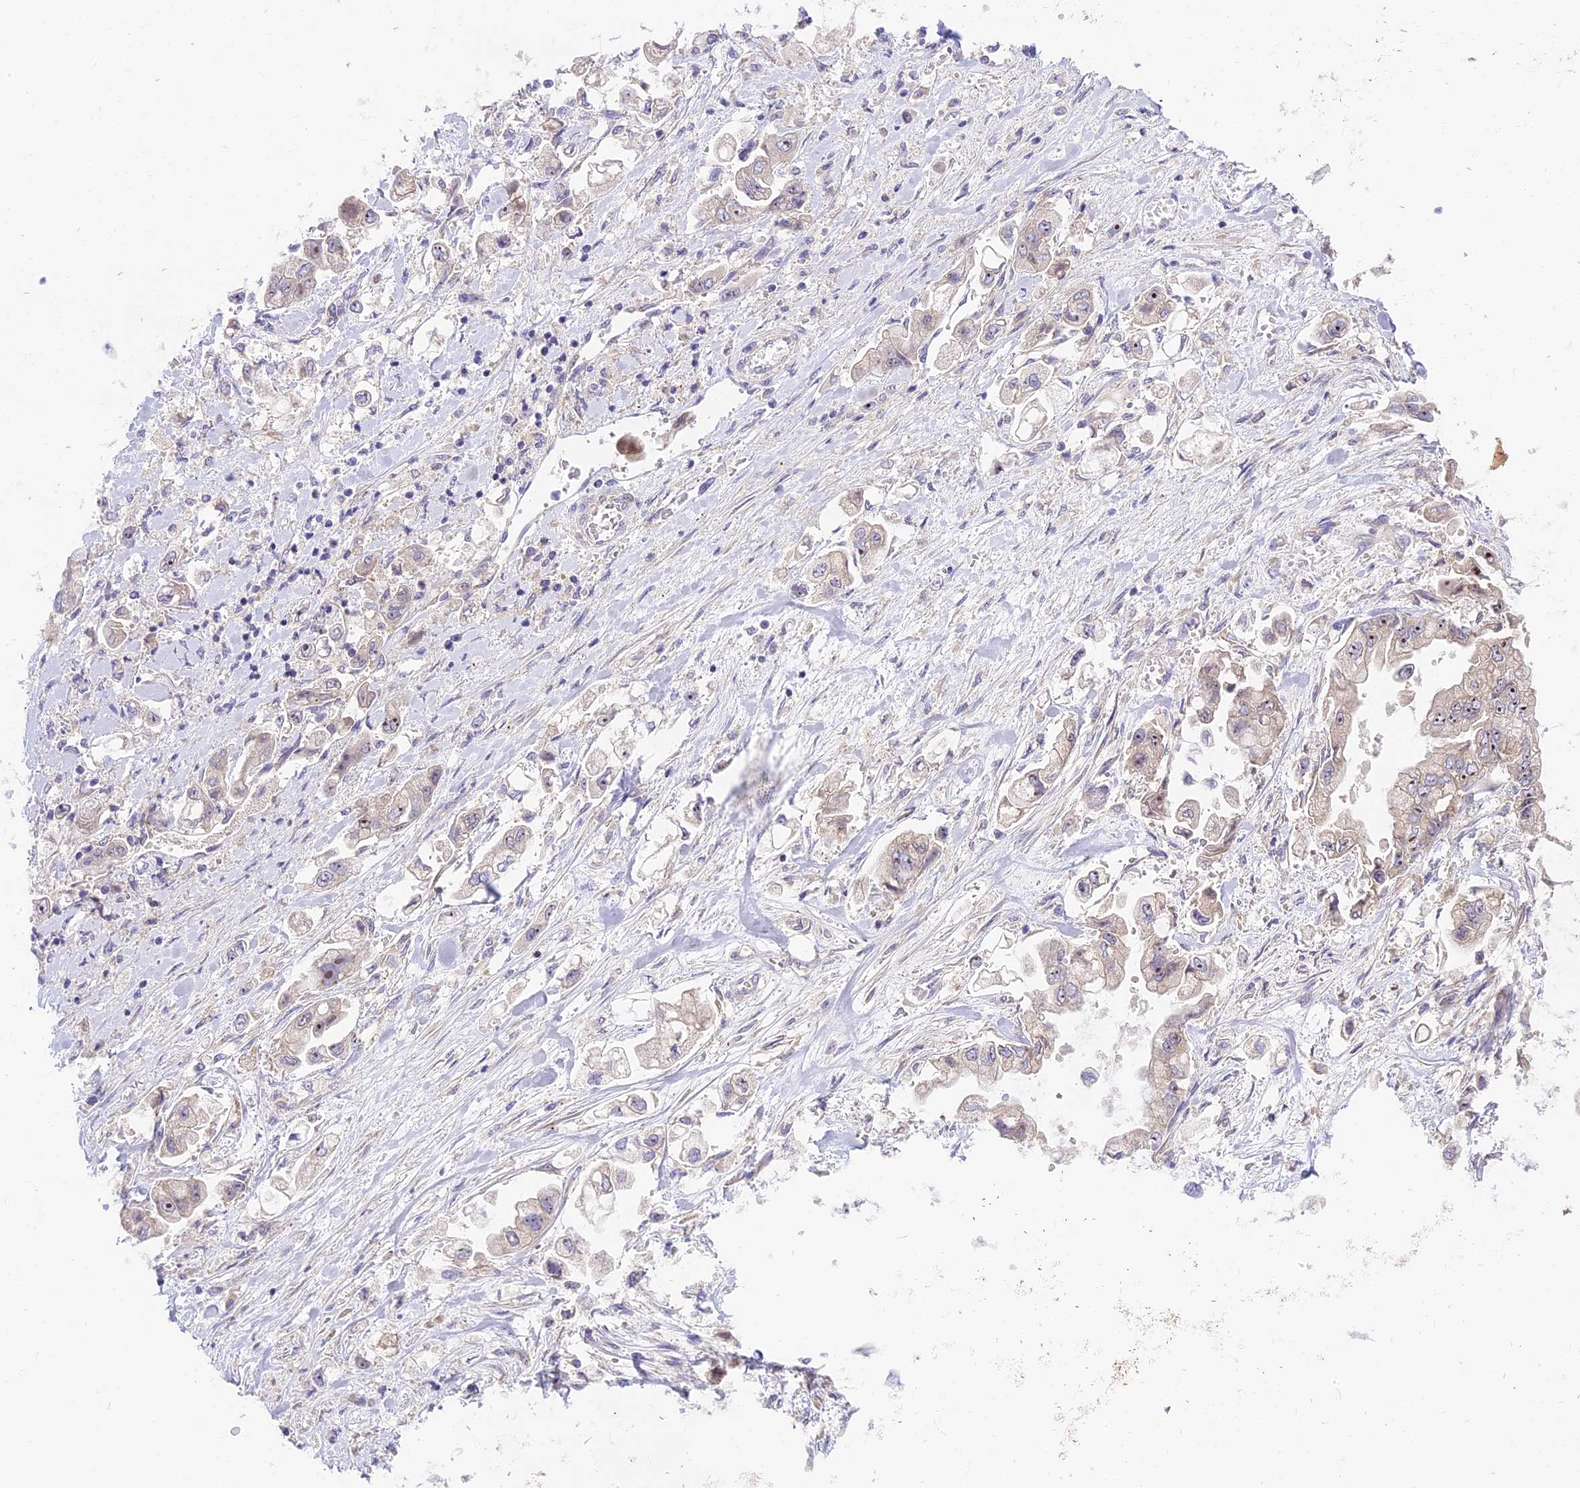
{"staining": {"intensity": "weak", "quantity": "25%-75%", "location": "nuclear"}, "tissue": "stomach cancer", "cell_type": "Tumor cells", "image_type": "cancer", "snomed": [{"axis": "morphology", "description": "Adenocarcinoma, NOS"}, {"axis": "topography", "description": "Stomach"}], "caption": "Tumor cells display low levels of weak nuclear expression in approximately 25%-75% of cells in stomach cancer.", "gene": "RAD51", "patient": {"sex": "male", "age": 62}}